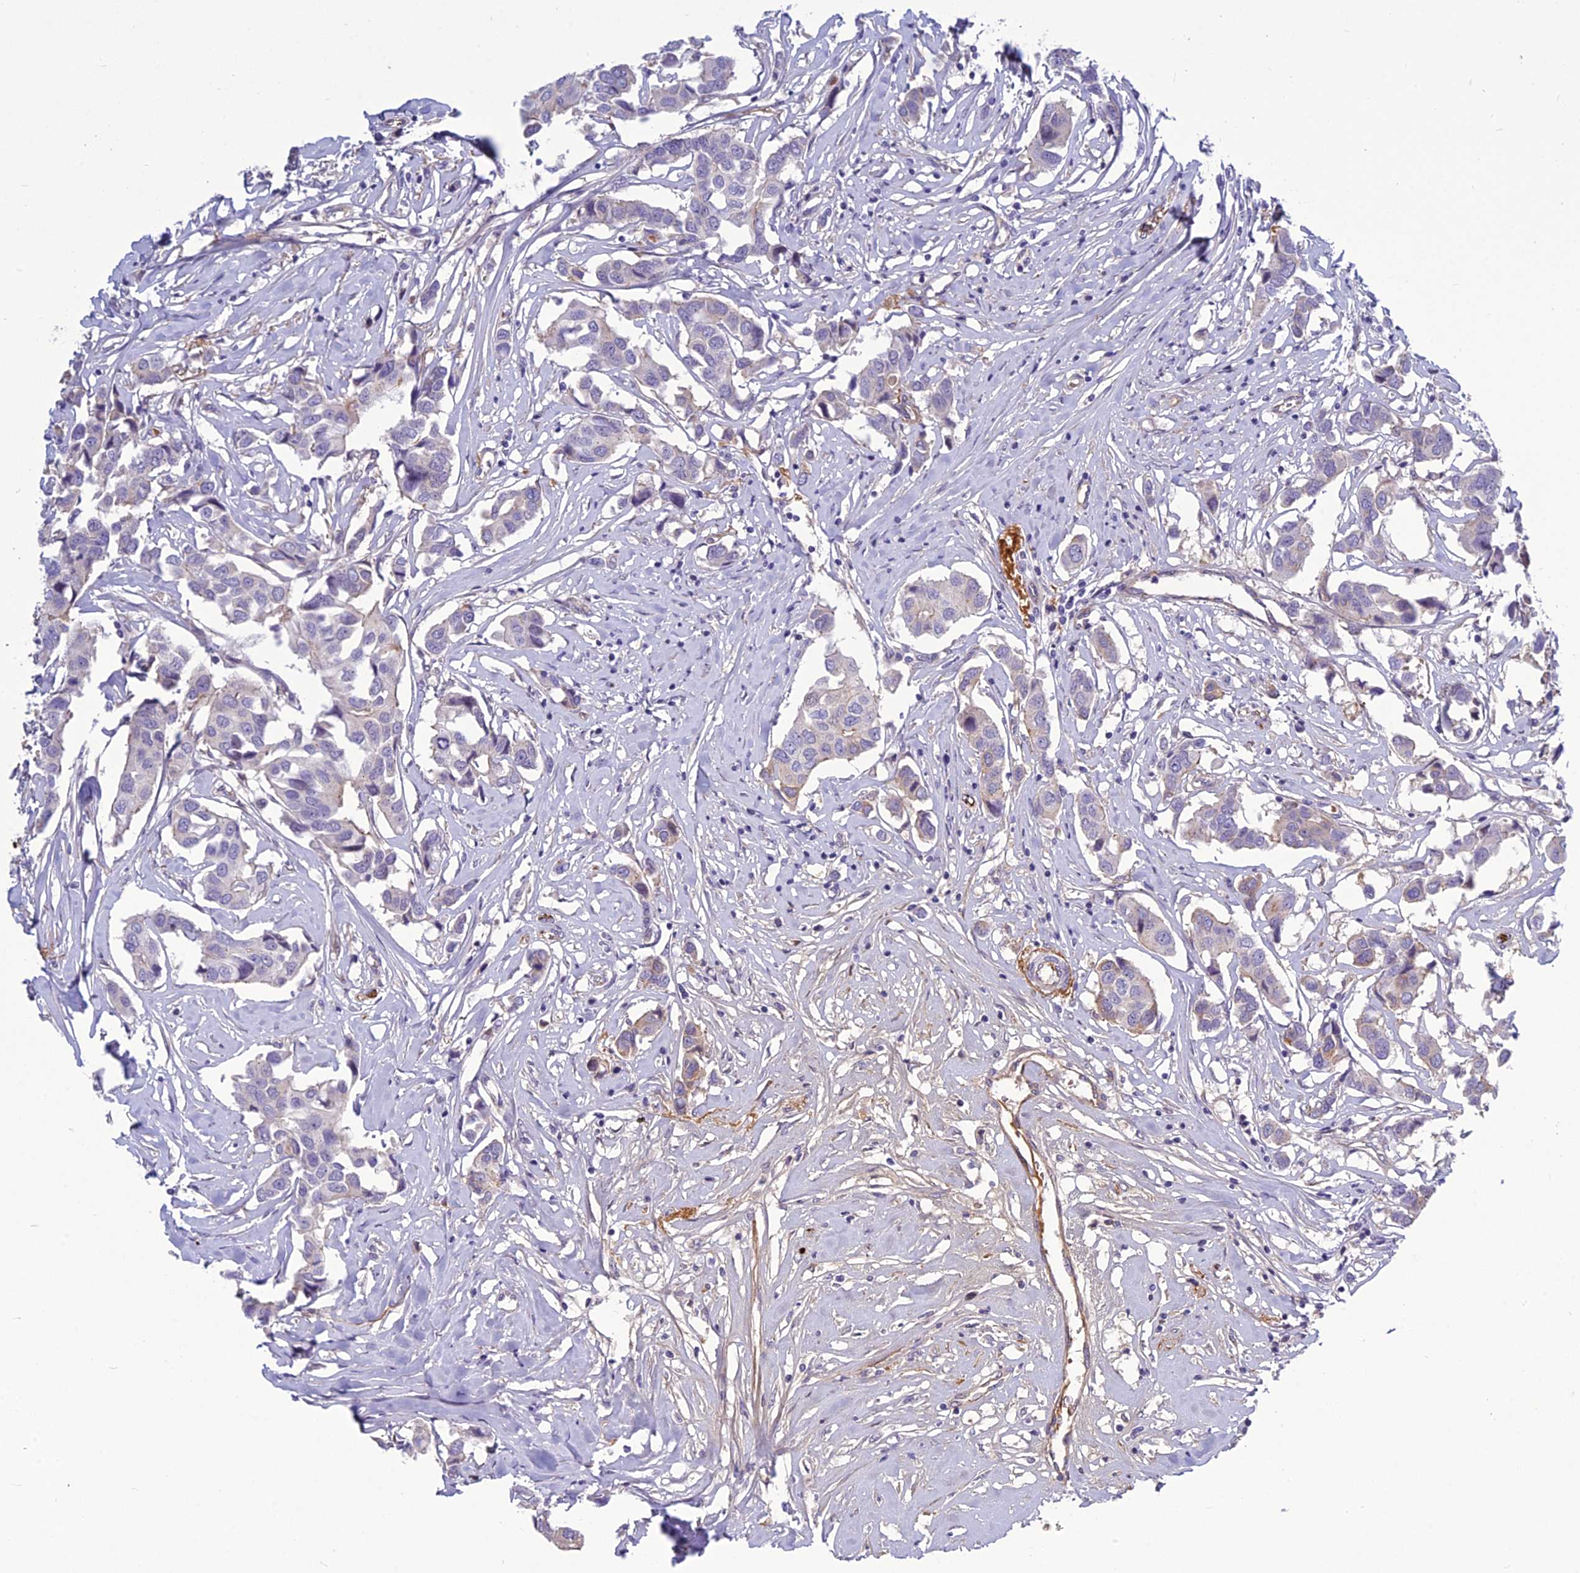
{"staining": {"intensity": "negative", "quantity": "none", "location": "none"}, "tissue": "breast cancer", "cell_type": "Tumor cells", "image_type": "cancer", "snomed": [{"axis": "morphology", "description": "Duct carcinoma"}, {"axis": "topography", "description": "Breast"}], "caption": "An image of human breast cancer is negative for staining in tumor cells.", "gene": "CLEC11A", "patient": {"sex": "female", "age": 80}}